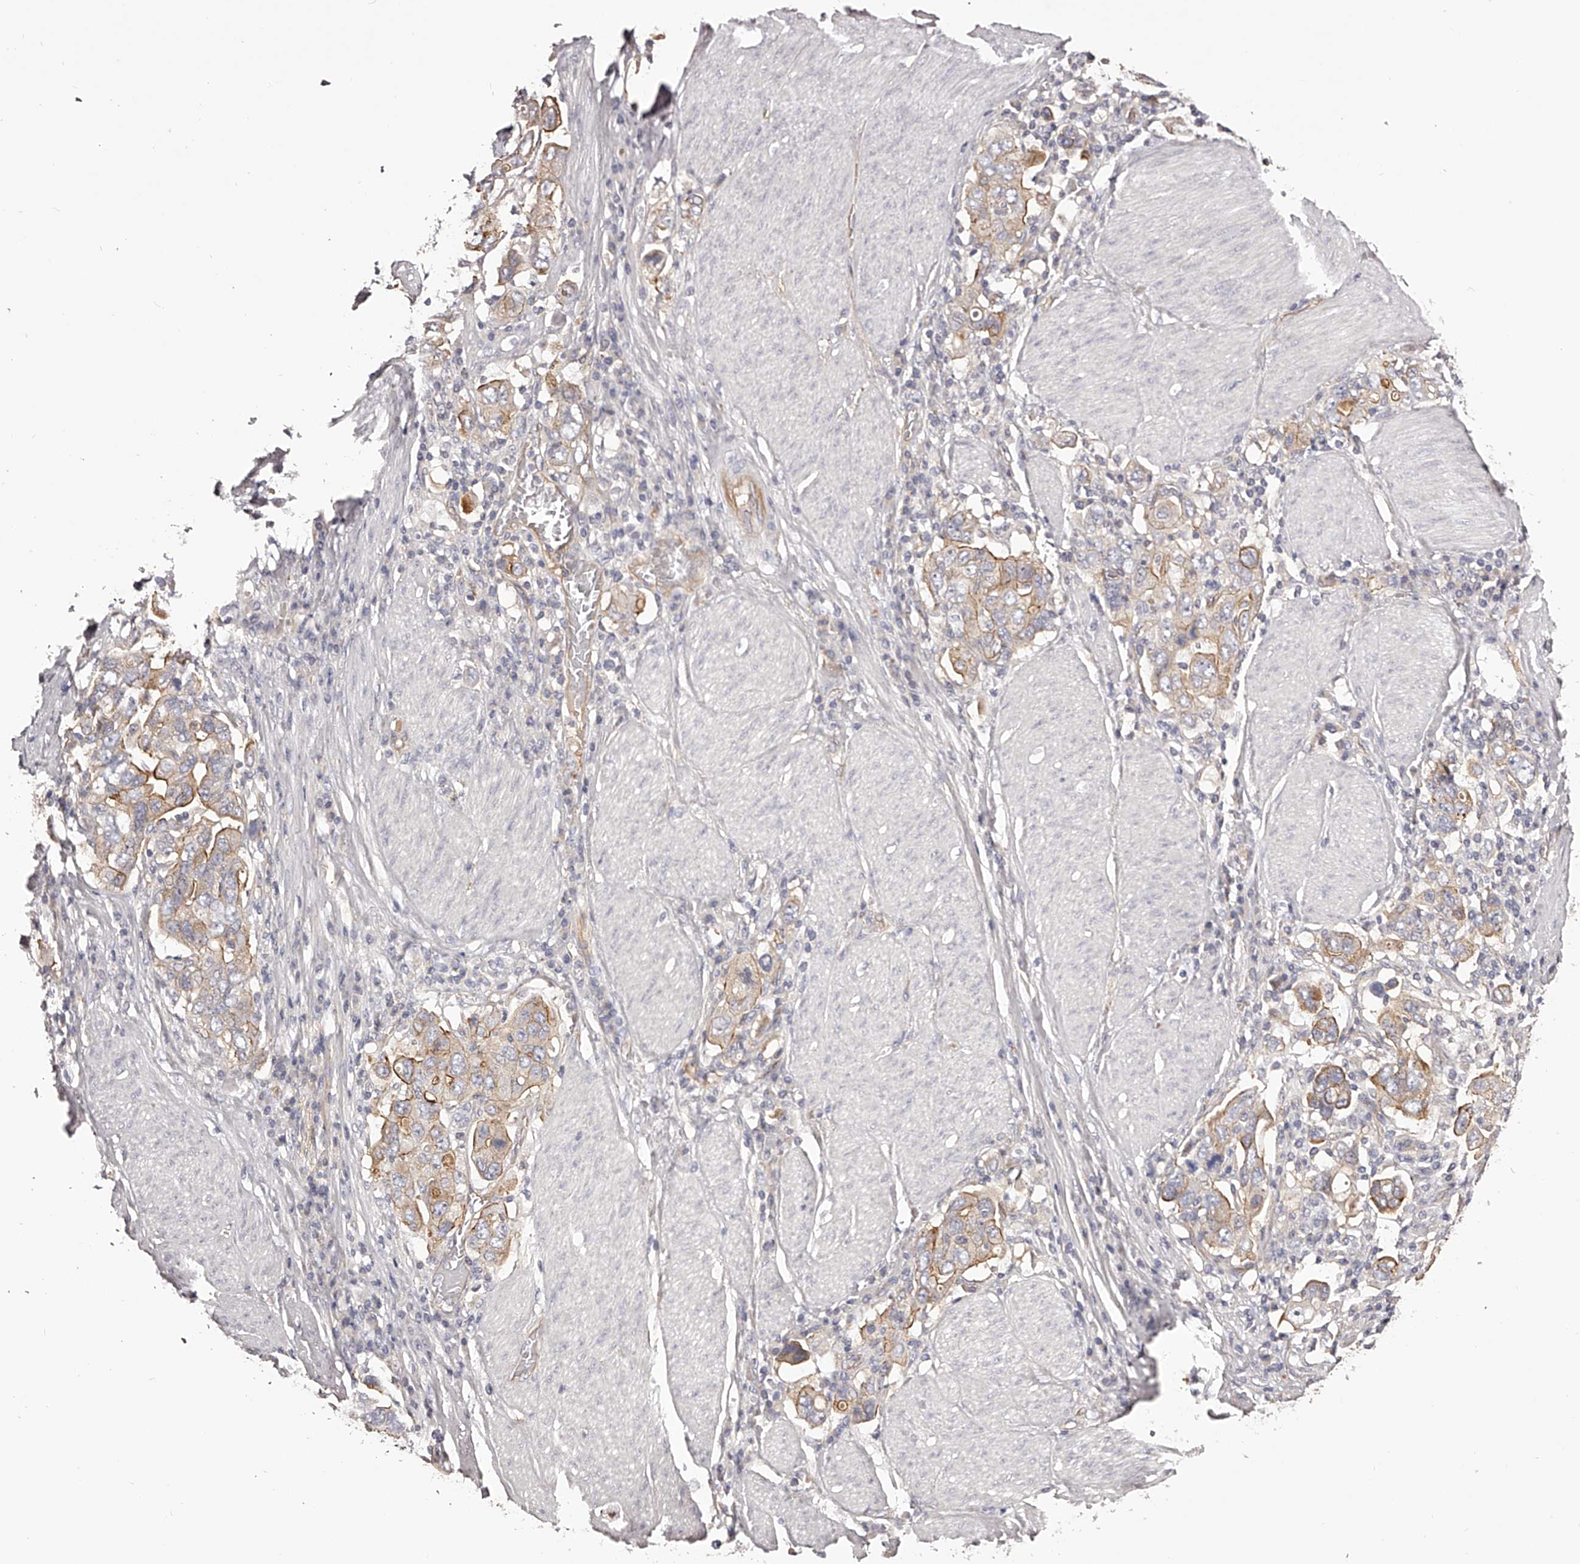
{"staining": {"intensity": "moderate", "quantity": "25%-75%", "location": "cytoplasmic/membranous"}, "tissue": "stomach cancer", "cell_type": "Tumor cells", "image_type": "cancer", "snomed": [{"axis": "morphology", "description": "Adenocarcinoma, NOS"}, {"axis": "topography", "description": "Stomach, upper"}], "caption": "Stomach adenocarcinoma stained with a brown dye exhibits moderate cytoplasmic/membranous positive positivity in approximately 25%-75% of tumor cells.", "gene": "LTV1", "patient": {"sex": "male", "age": 62}}